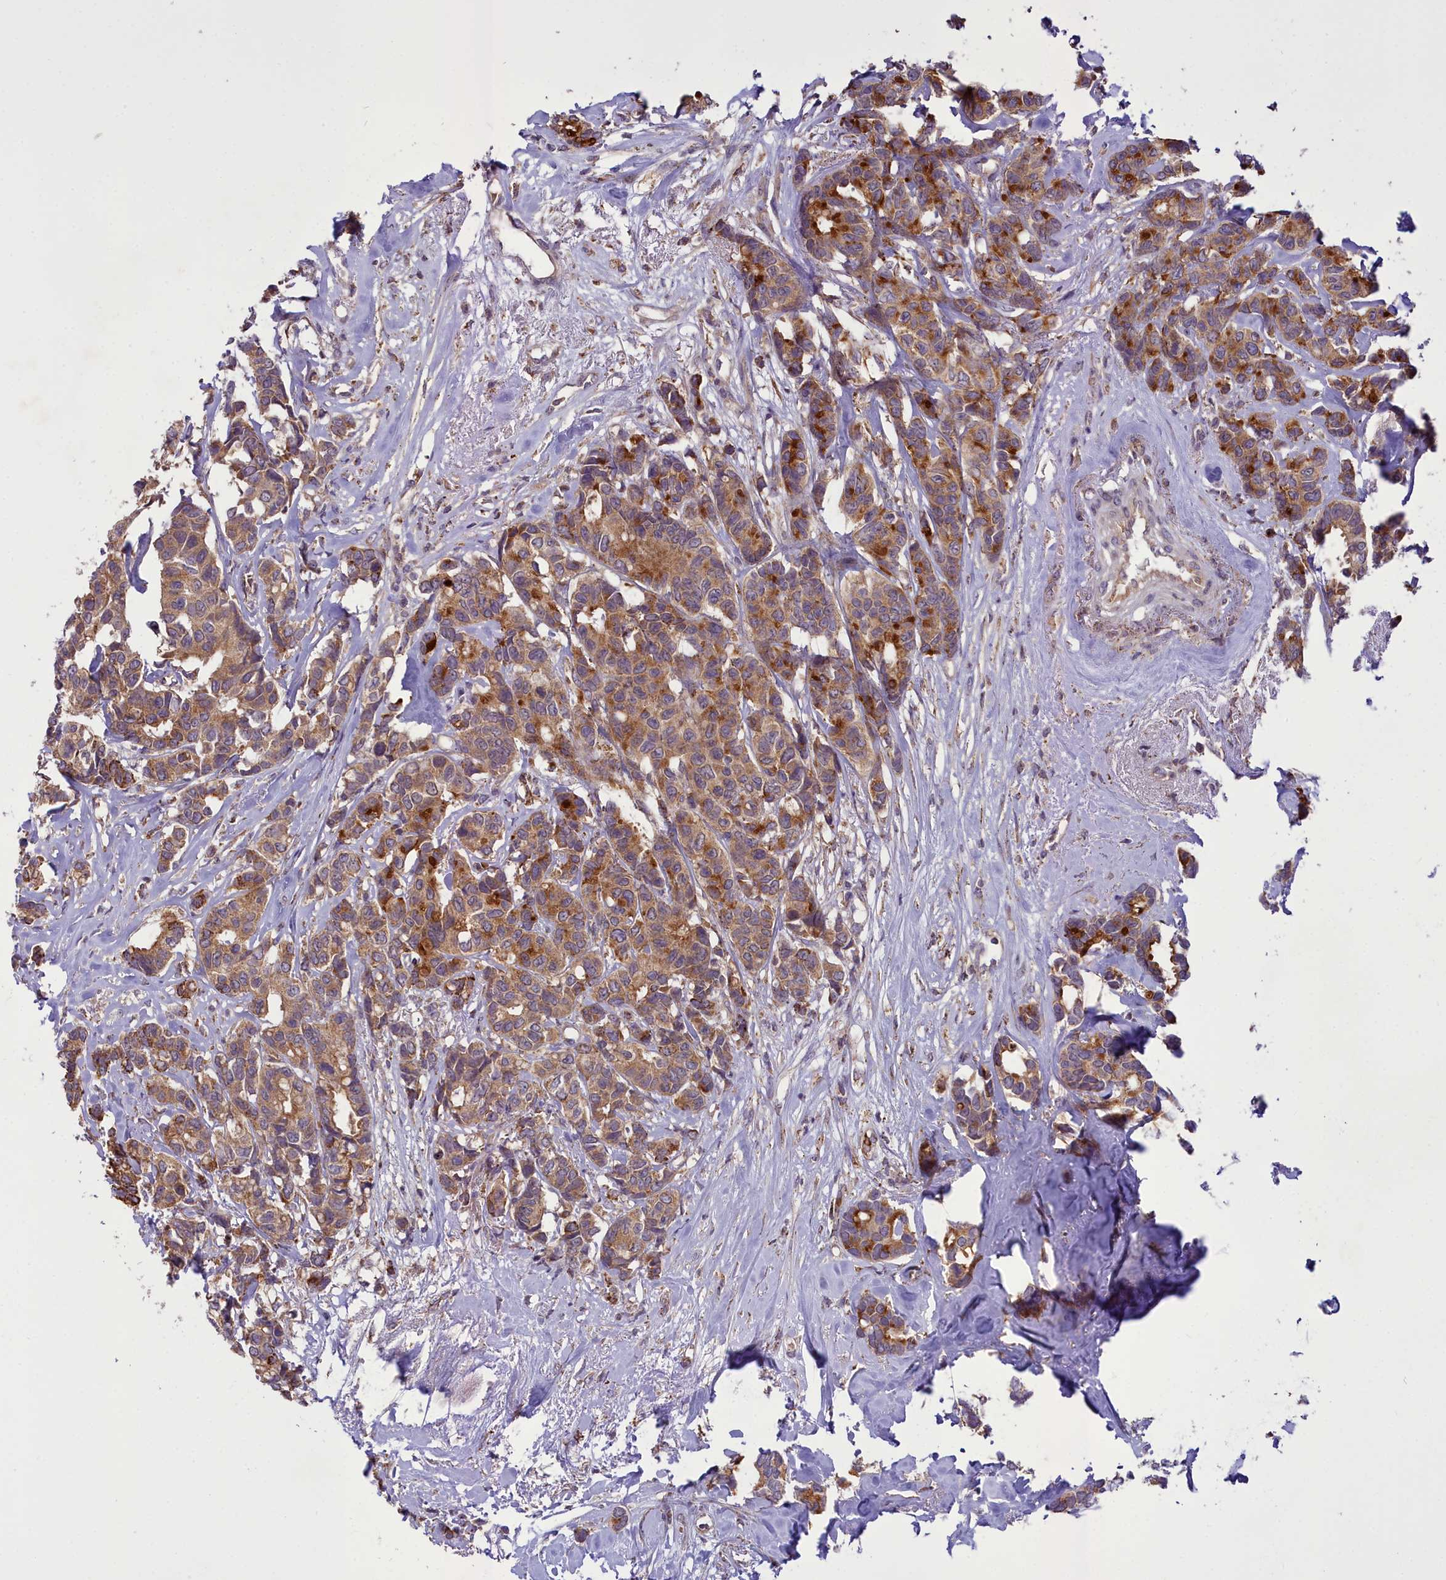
{"staining": {"intensity": "moderate", "quantity": ">75%", "location": "cytoplasmic/membranous"}, "tissue": "breast cancer", "cell_type": "Tumor cells", "image_type": "cancer", "snomed": [{"axis": "morphology", "description": "Duct carcinoma"}, {"axis": "topography", "description": "Breast"}], "caption": "Invasive ductal carcinoma (breast) stained with IHC demonstrates moderate cytoplasmic/membranous expression in approximately >75% of tumor cells.", "gene": "TBC1D24", "patient": {"sex": "female", "age": 87}}